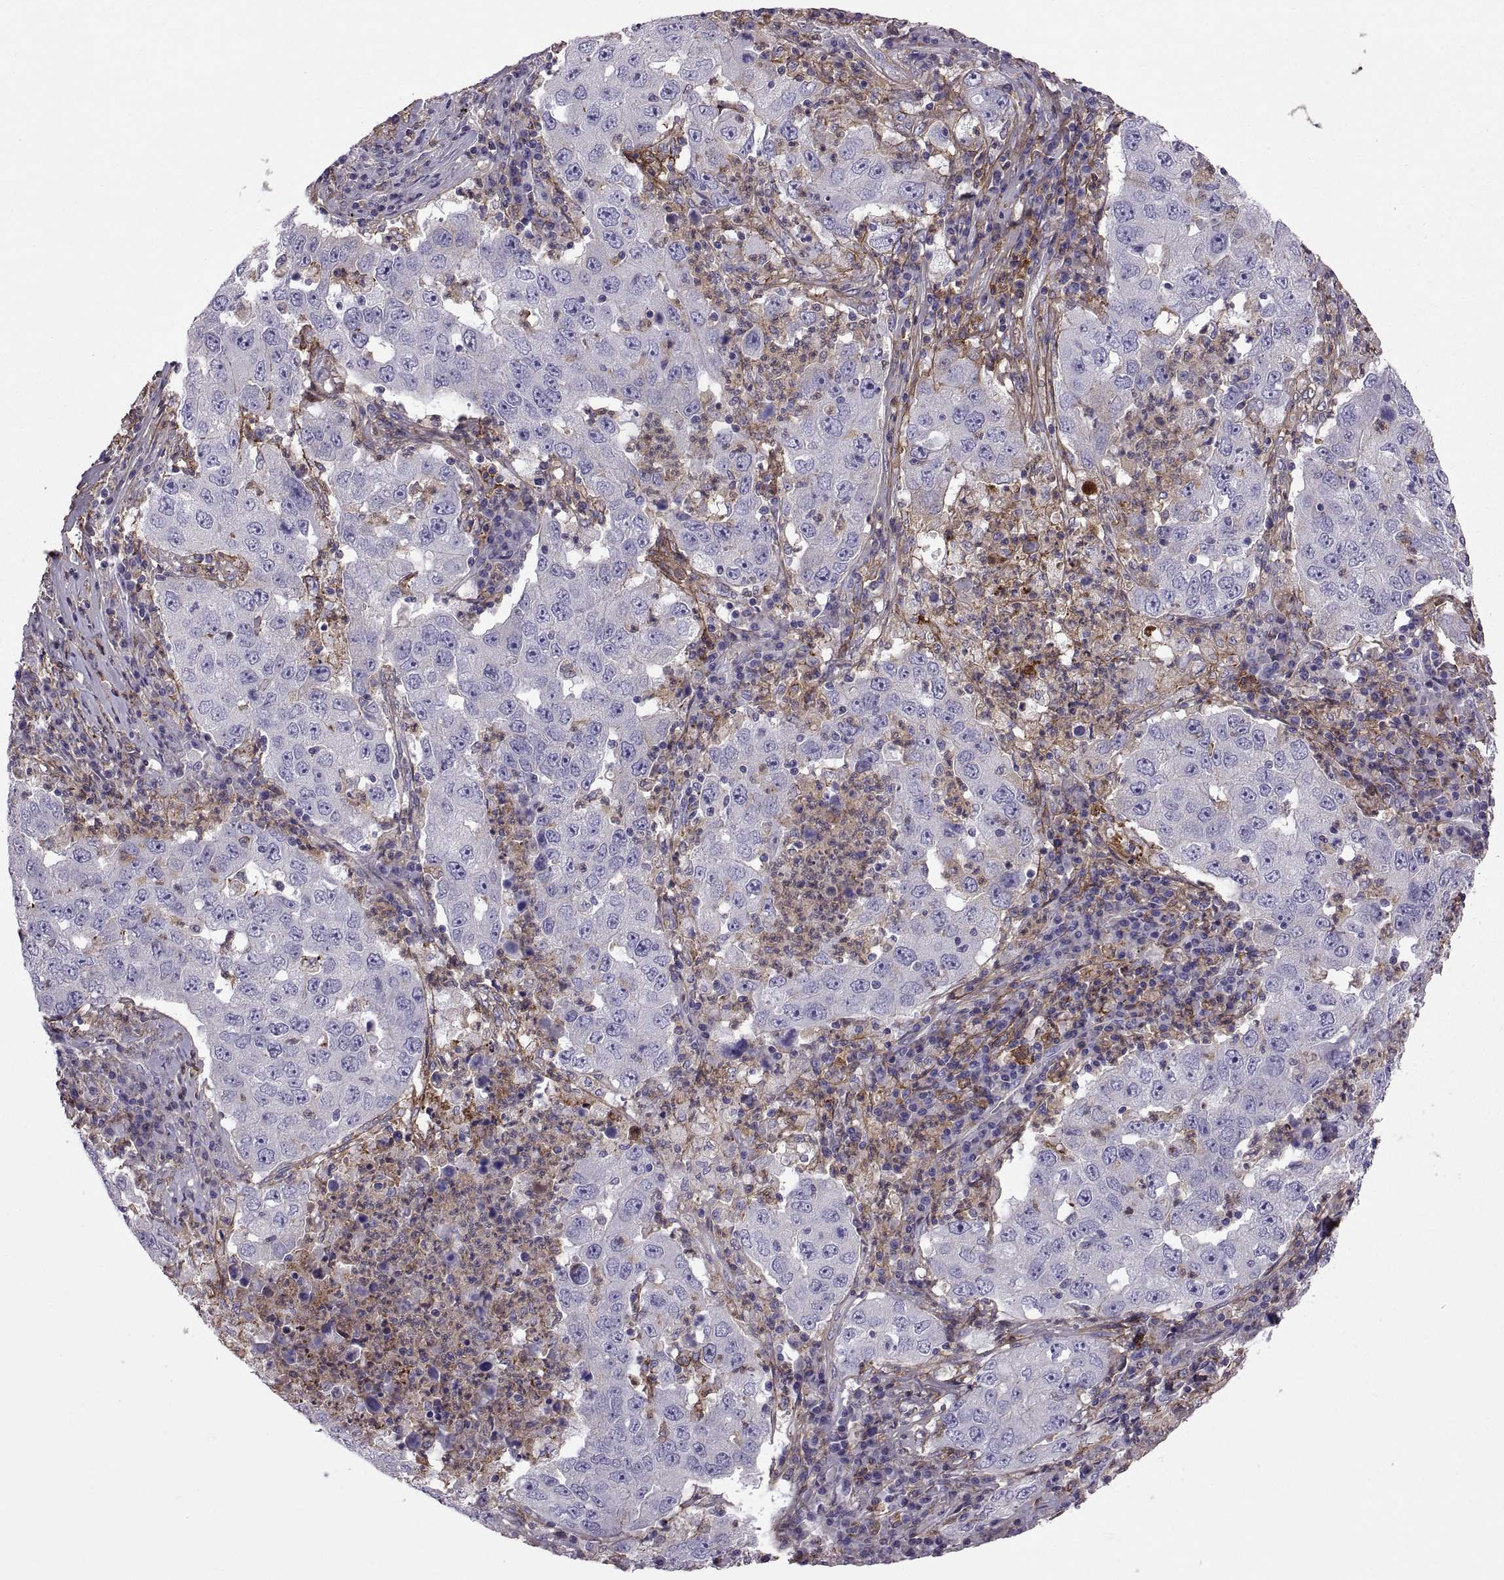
{"staining": {"intensity": "negative", "quantity": "none", "location": "none"}, "tissue": "lung cancer", "cell_type": "Tumor cells", "image_type": "cancer", "snomed": [{"axis": "morphology", "description": "Adenocarcinoma, NOS"}, {"axis": "topography", "description": "Lung"}], "caption": "High power microscopy image of an immunohistochemistry micrograph of lung cancer, revealing no significant positivity in tumor cells.", "gene": "EMILIN2", "patient": {"sex": "male", "age": 73}}